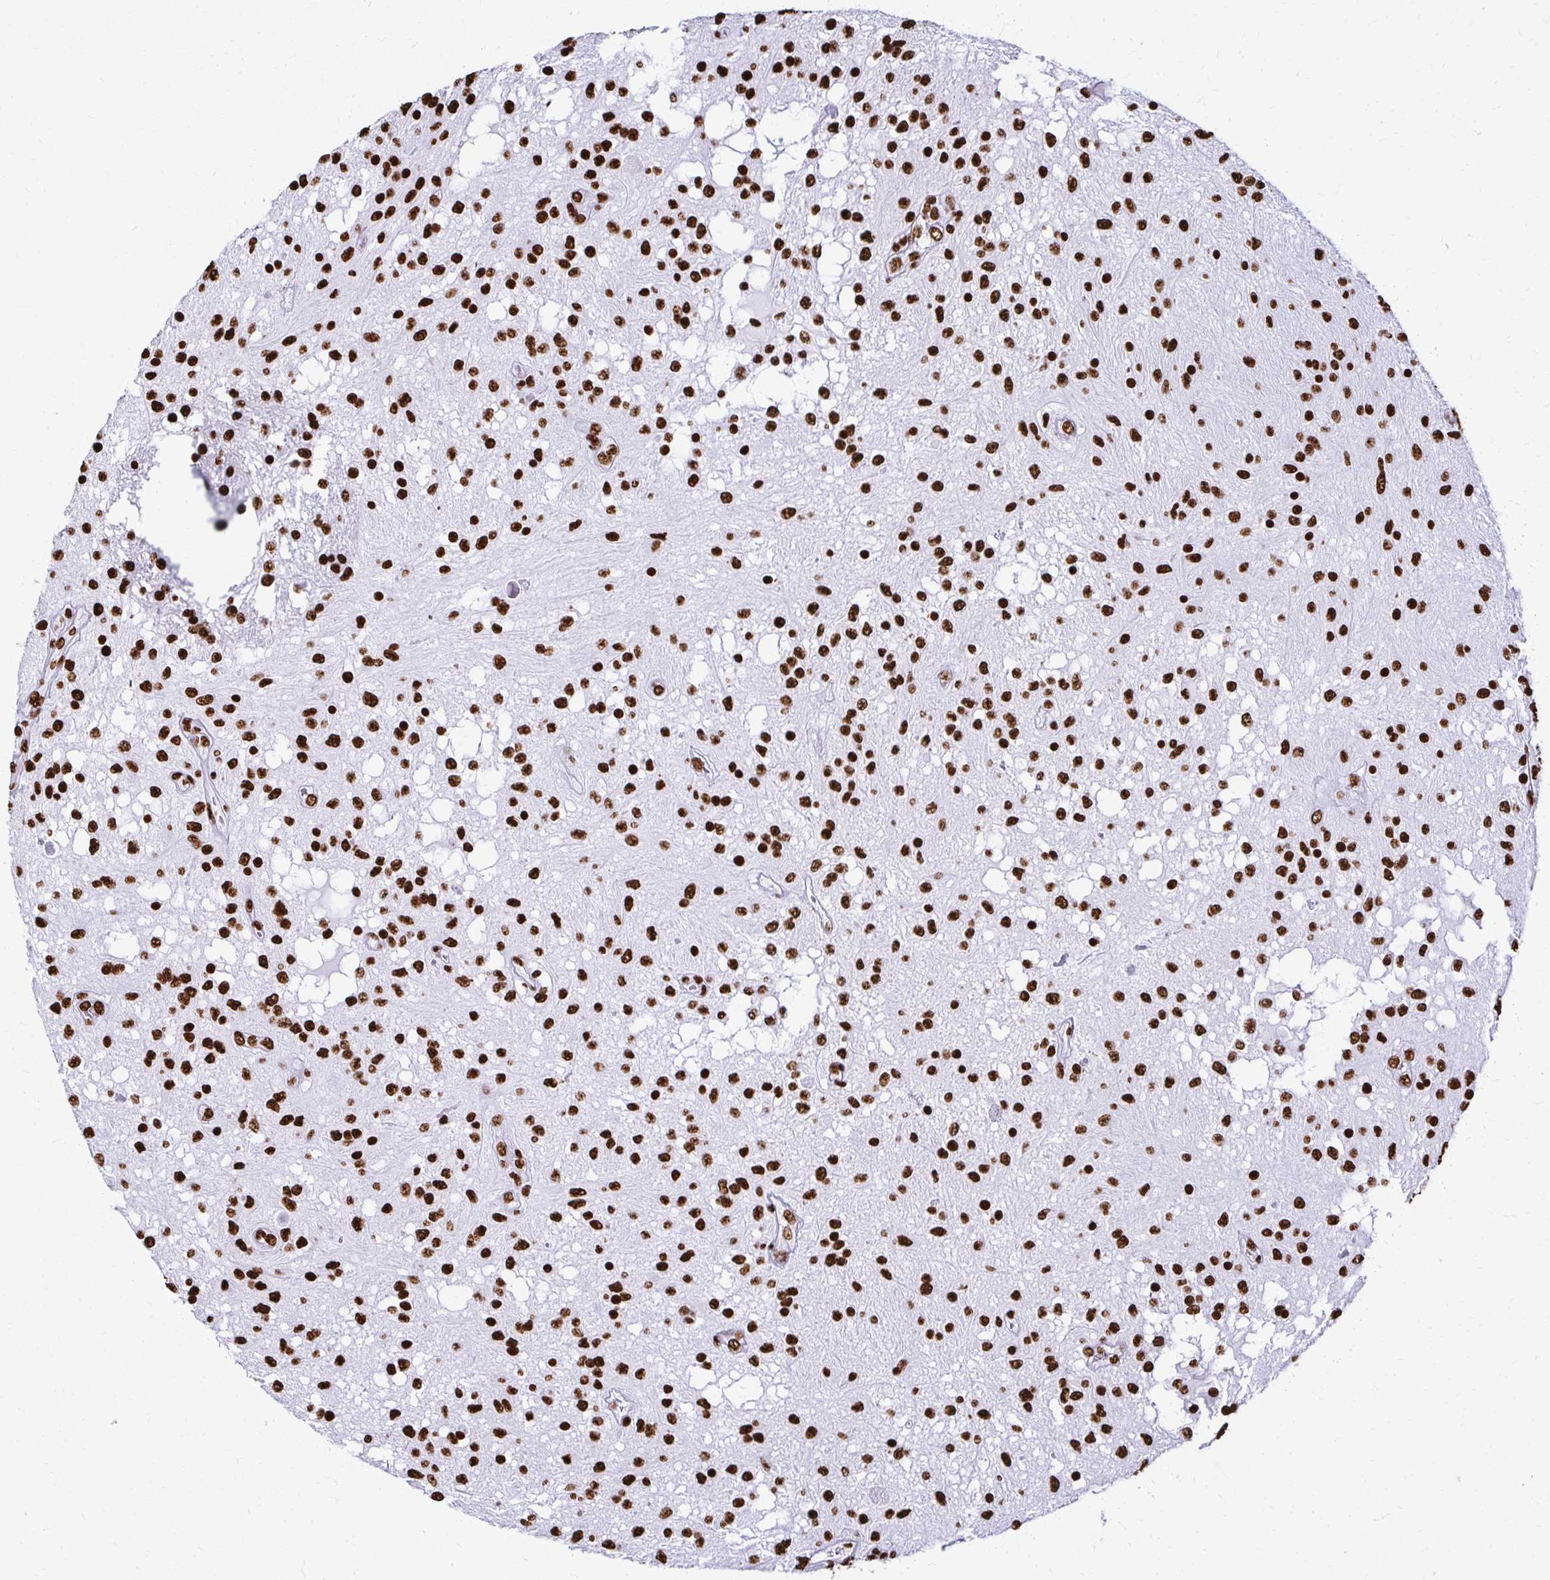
{"staining": {"intensity": "strong", "quantity": ">75%", "location": "nuclear"}, "tissue": "glioma", "cell_type": "Tumor cells", "image_type": "cancer", "snomed": [{"axis": "morphology", "description": "Glioma, malignant, Low grade"}, {"axis": "topography", "description": "Cerebellum"}], "caption": "Strong nuclear expression is seen in about >75% of tumor cells in glioma.", "gene": "NONO", "patient": {"sex": "female", "age": 14}}